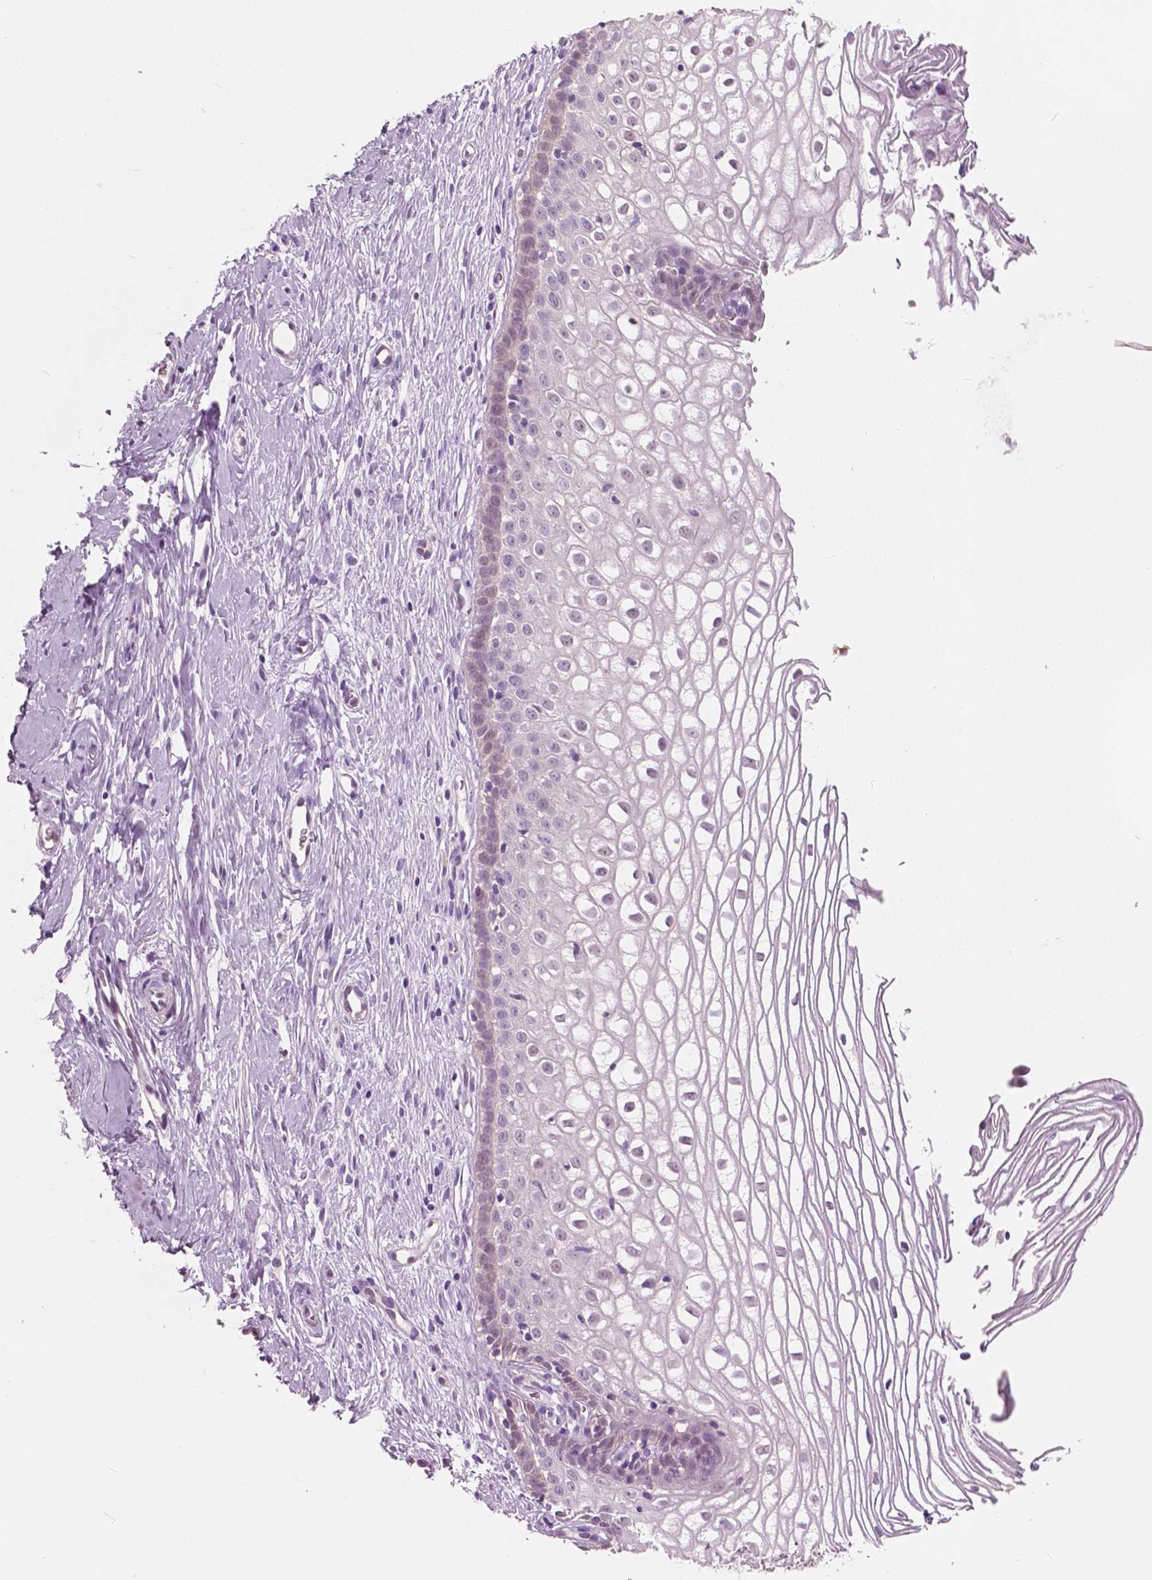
{"staining": {"intensity": "weak", "quantity": "<25%", "location": "cytoplasmic/membranous"}, "tissue": "cervix", "cell_type": "Glandular cells", "image_type": "normal", "snomed": [{"axis": "morphology", "description": "Normal tissue, NOS"}, {"axis": "topography", "description": "Cervix"}], "caption": "DAB immunohistochemical staining of normal human cervix demonstrates no significant expression in glandular cells.", "gene": "TKFC", "patient": {"sex": "female", "age": 40}}